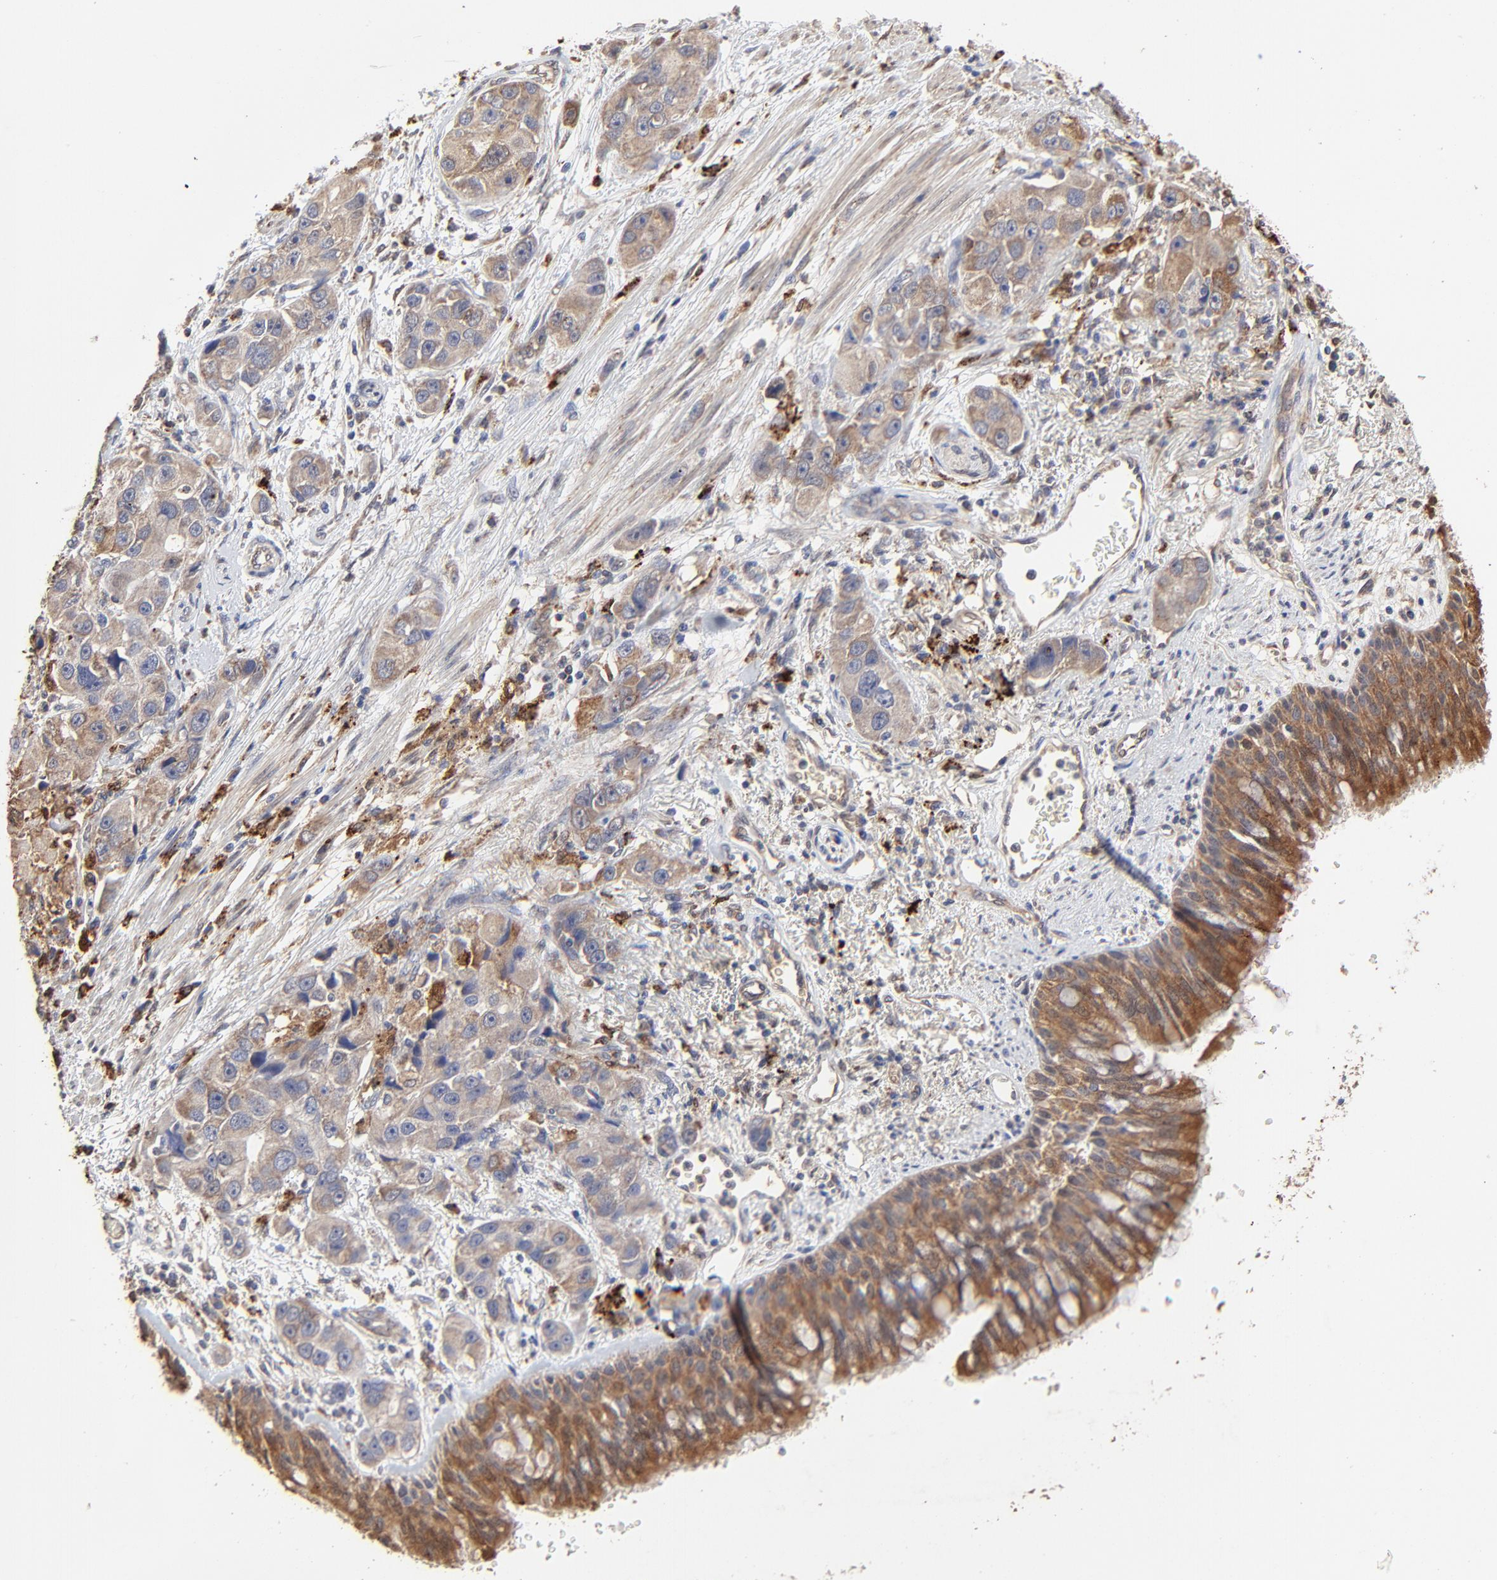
{"staining": {"intensity": "moderate", "quantity": ">75%", "location": "cytoplasmic/membranous"}, "tissue": "bronchus", "cell_type": "Respiratory epithelial cells", "image_type": "normal", "snomed": [{"axis": "morphology", "description": "Normal tissue, NOS"}, {"axis": "morphology", "description": "Adenocarcinoma, NOS"}, {"axis": "morphology", "description": "Adenocarcinoma, metastatic, NOS"}, {"axis": "topography", "description": "Lymph node"}, {"axis": "topography", "description": "Bronchus"}, {"axis": "topography", "description": "Lung"}], "caption": "A medium amount of moderate cytoplasmic/membranous staining is present in about >75% of respiratory epithelial cells in normal bronchus.", "gene": "LGALS3", "patient": {"sex": "female", "age": 54}}